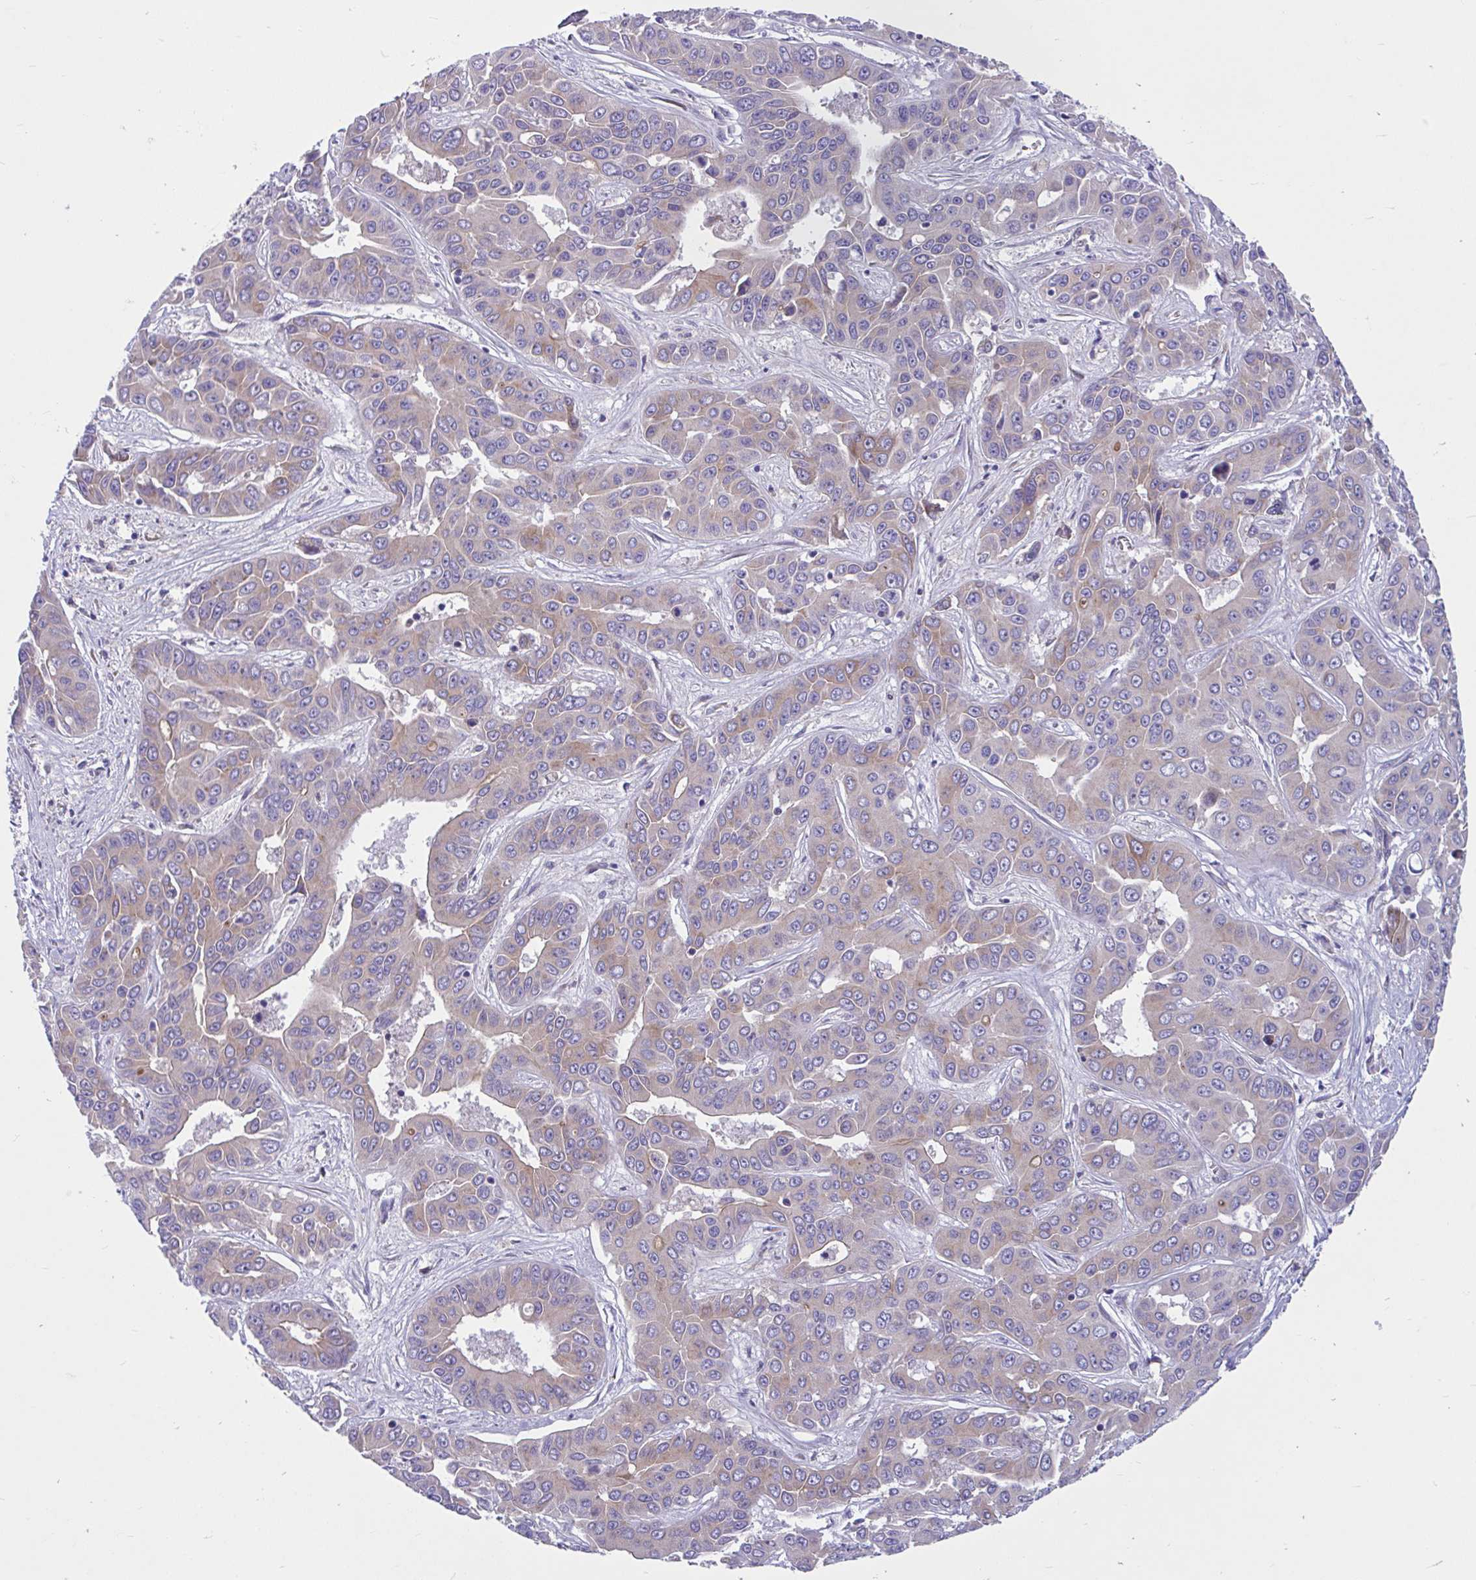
{"staining": {"intensity": "weak", "quantity": "25%-75%", "location": "cytoplasmic/membranous"}, "tissue": "liver cancer", "cell_type": "Tumor cells", "image_type": "cancer", "snomed": [{"axis": "morphology", "description": "Cholangiocarcinoma"}, {"axis": "topography", "description": "Liver"}], "caption": "Immunohistochemistry histopathology image of human liver cancer stained for a protein (brown), which exhibits low levels of weak cytoplasmic/membranous positivity in about 25%-75% of tumor cells.", "gene": "WBP1", "patient": {"sex": "female", "age": 52}}